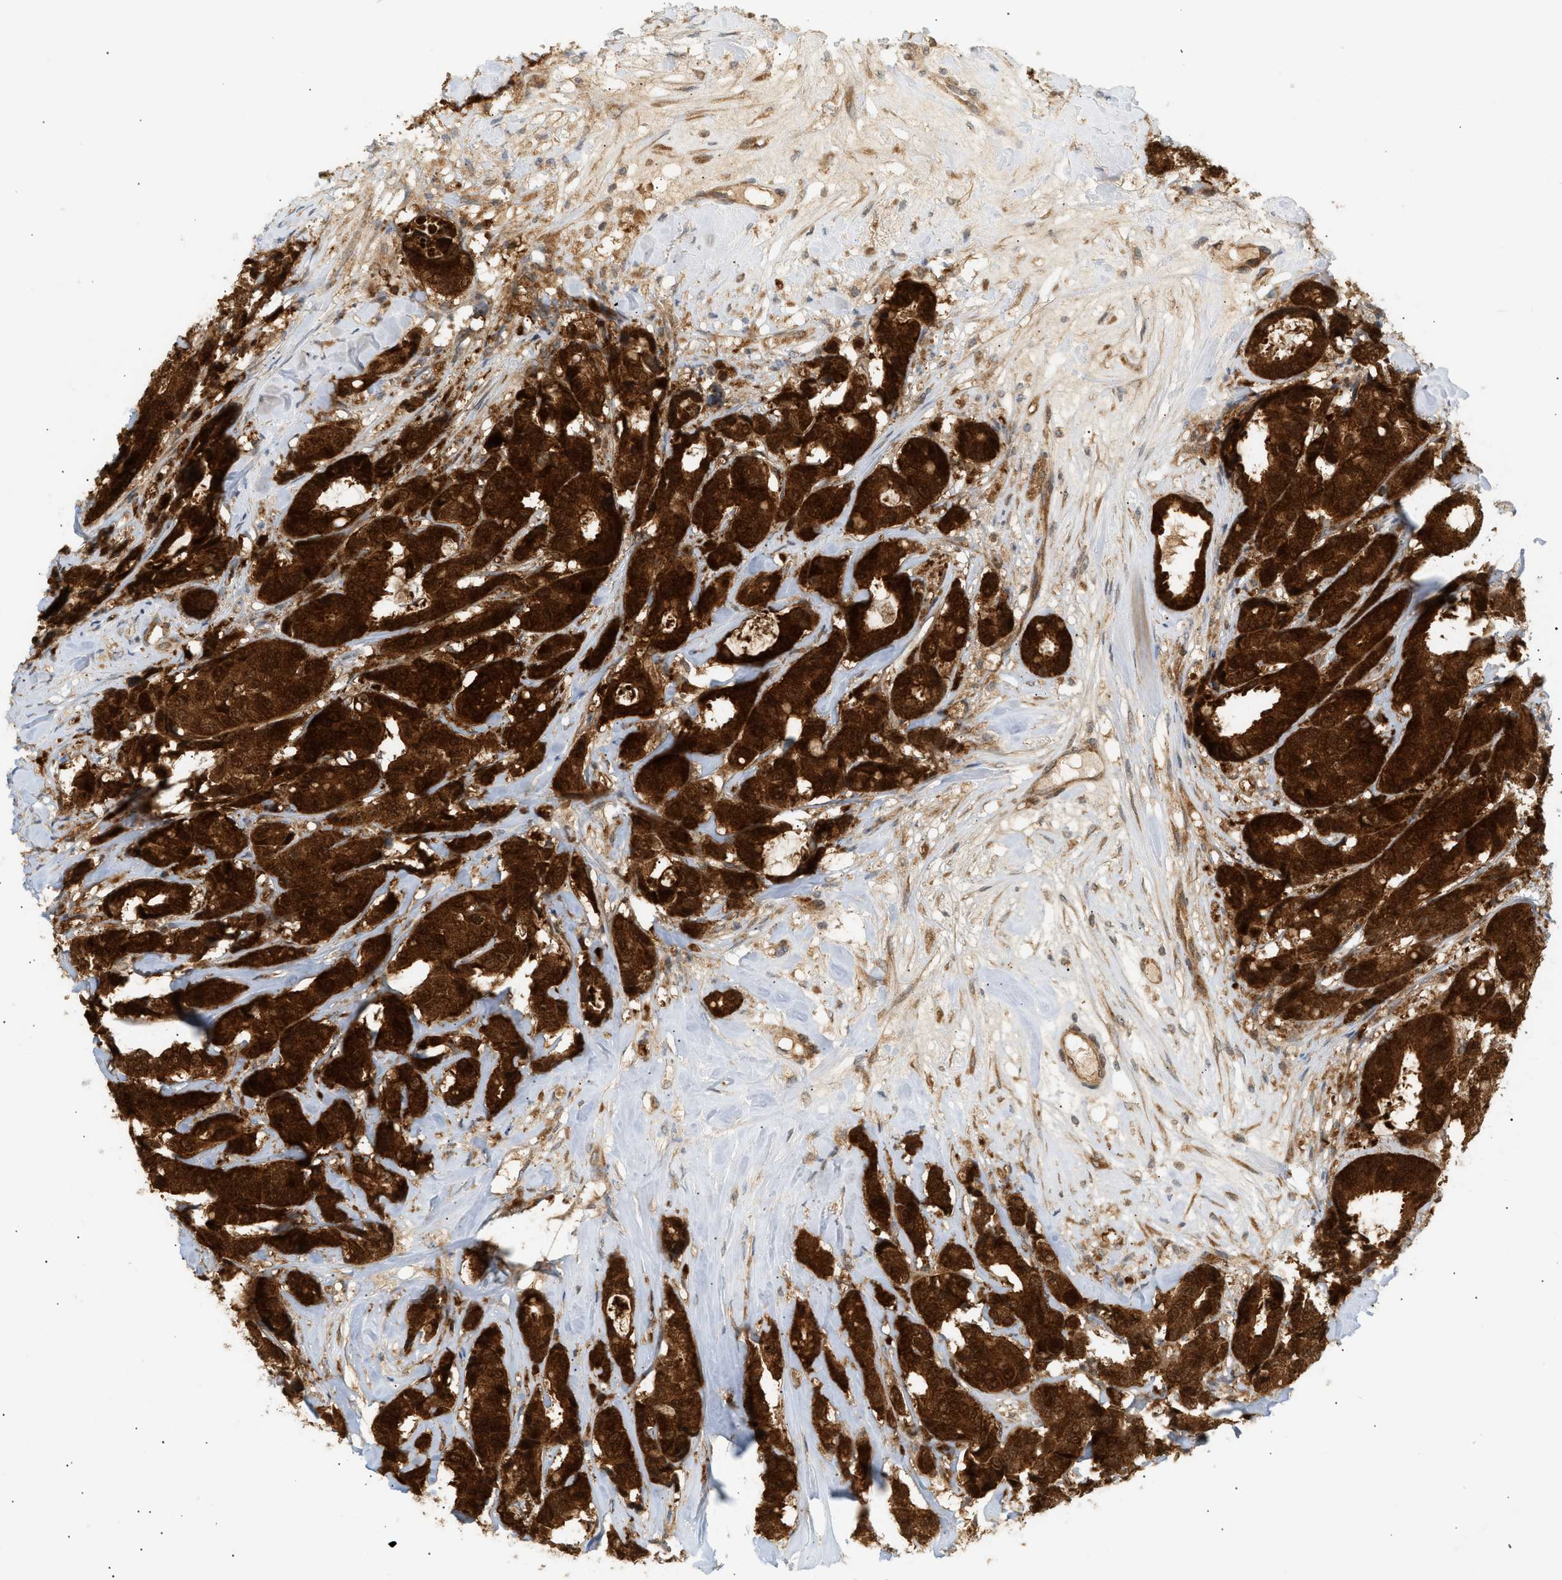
{"staining": {"intensity": "strong", "quantity": ">75%", "location": "cytoplasmic/membranous,nuclear"}, "tissue": "breast cancer", "cell_type": "Tumor cells", "image_type": "cancer", "snomed": [{"axis": "morphology", "description": "Duct carcinoma"}, {"axis": "topography", "description": "Breast"}], "caption": "This micrograph exhibits immunohistochemistry staining of human breast invasive ductal carcinoma, with high strong cytoplasmic/membranous and nuclear staining in approximately >75% of tumor cells.", "gene": "SHC1", "patient": {"sex": "female", "age": 87}}